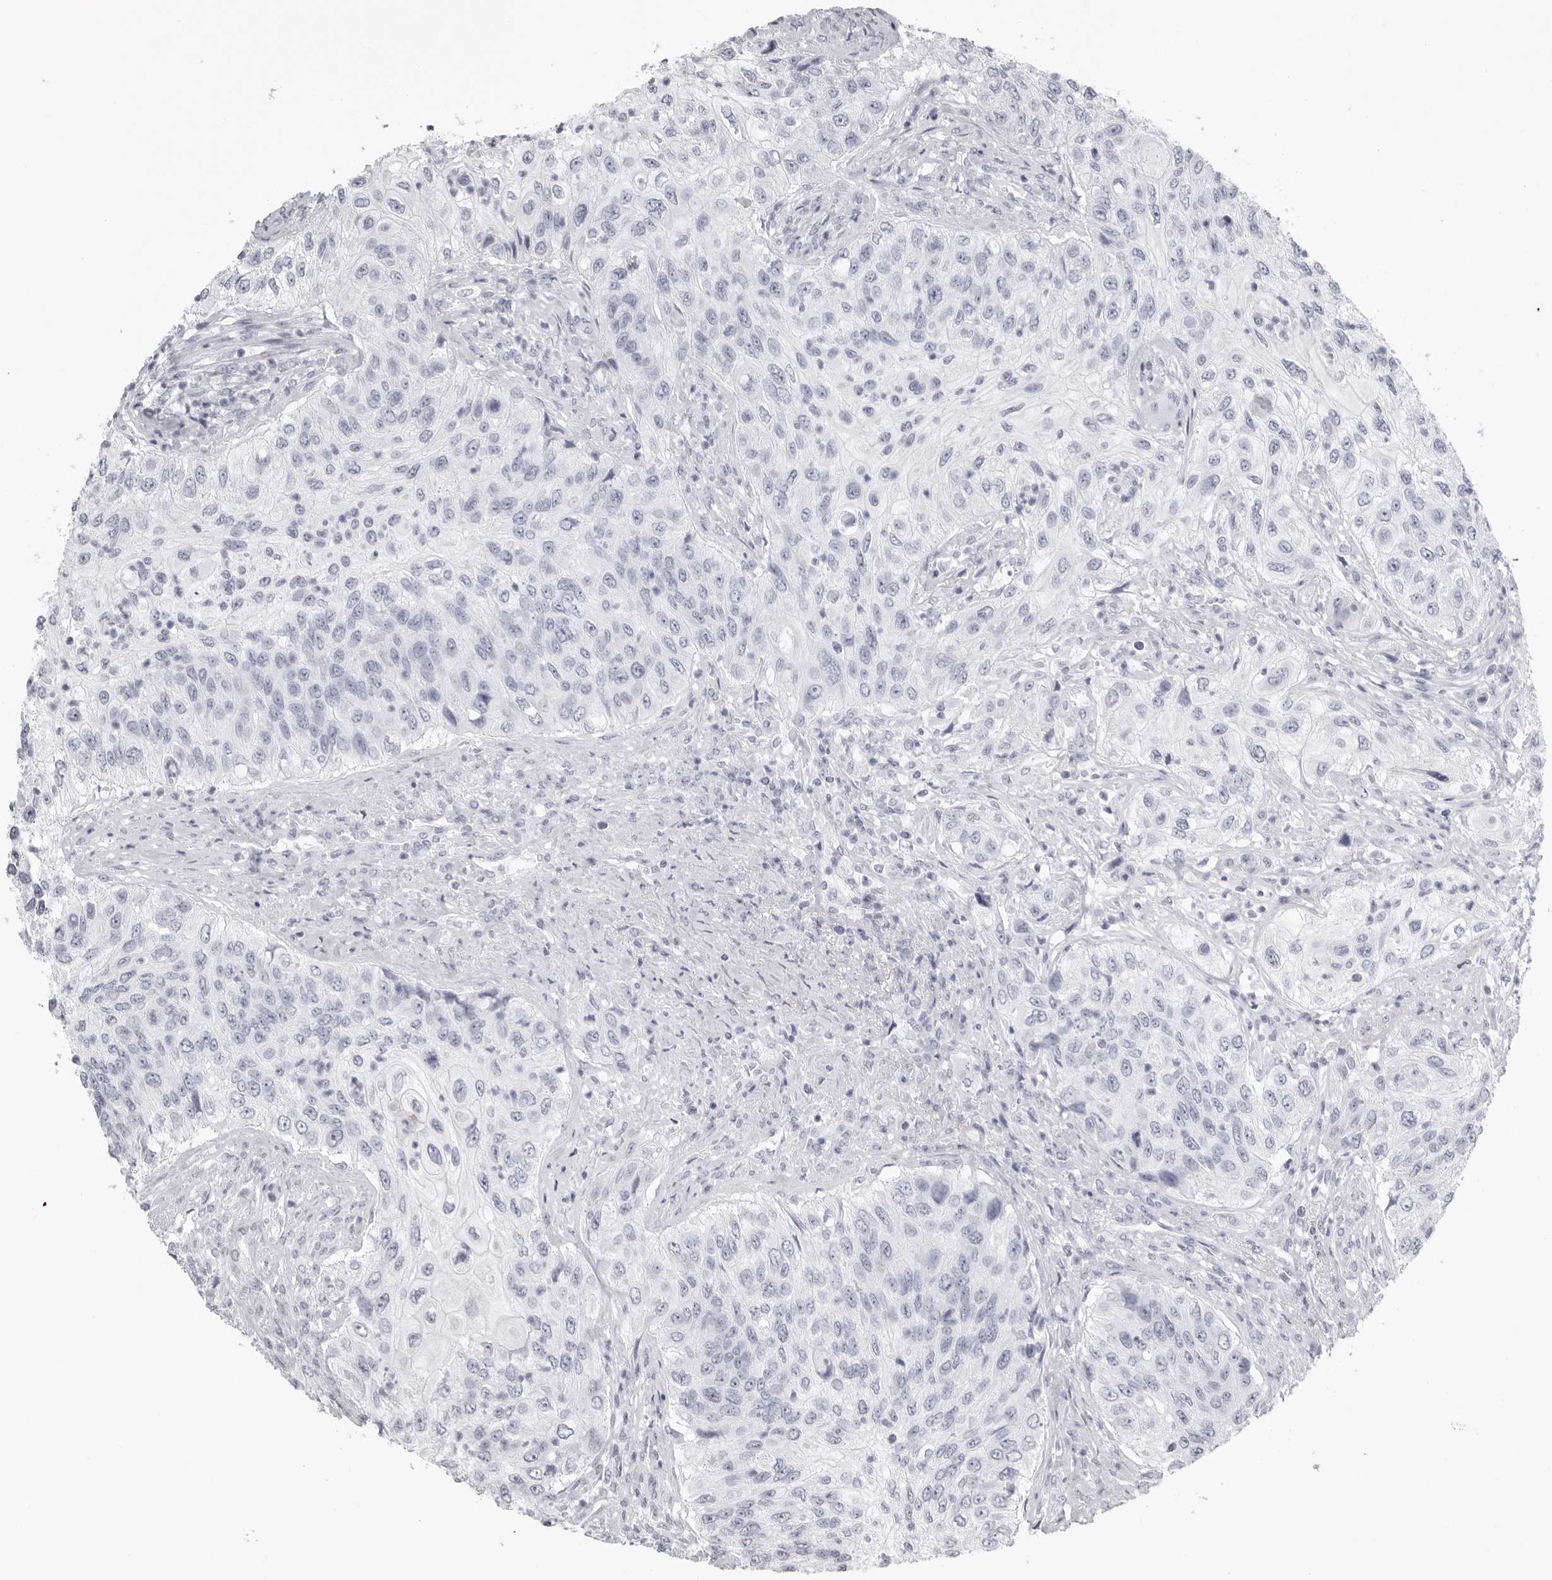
{"staining": {"intensity": "negative", "quantity": "none", "location": "none"}, "tissue": "urothelial cancer", "cell_type": "Tumor cells", "image_type": "cancer", "snomed": [{"axis": "morphology", "description": "Urothelial carcinoma, High grade"}, {"axis": "topography", "description": "Urinary bladder"}], "caption": "This is an immunohistochemistry (IHC) histopathology image of human urothelial cancer. There is no expression in tumor cells.", "gene": "KLK9", "patient": {"sex": "female", "age": 60}}